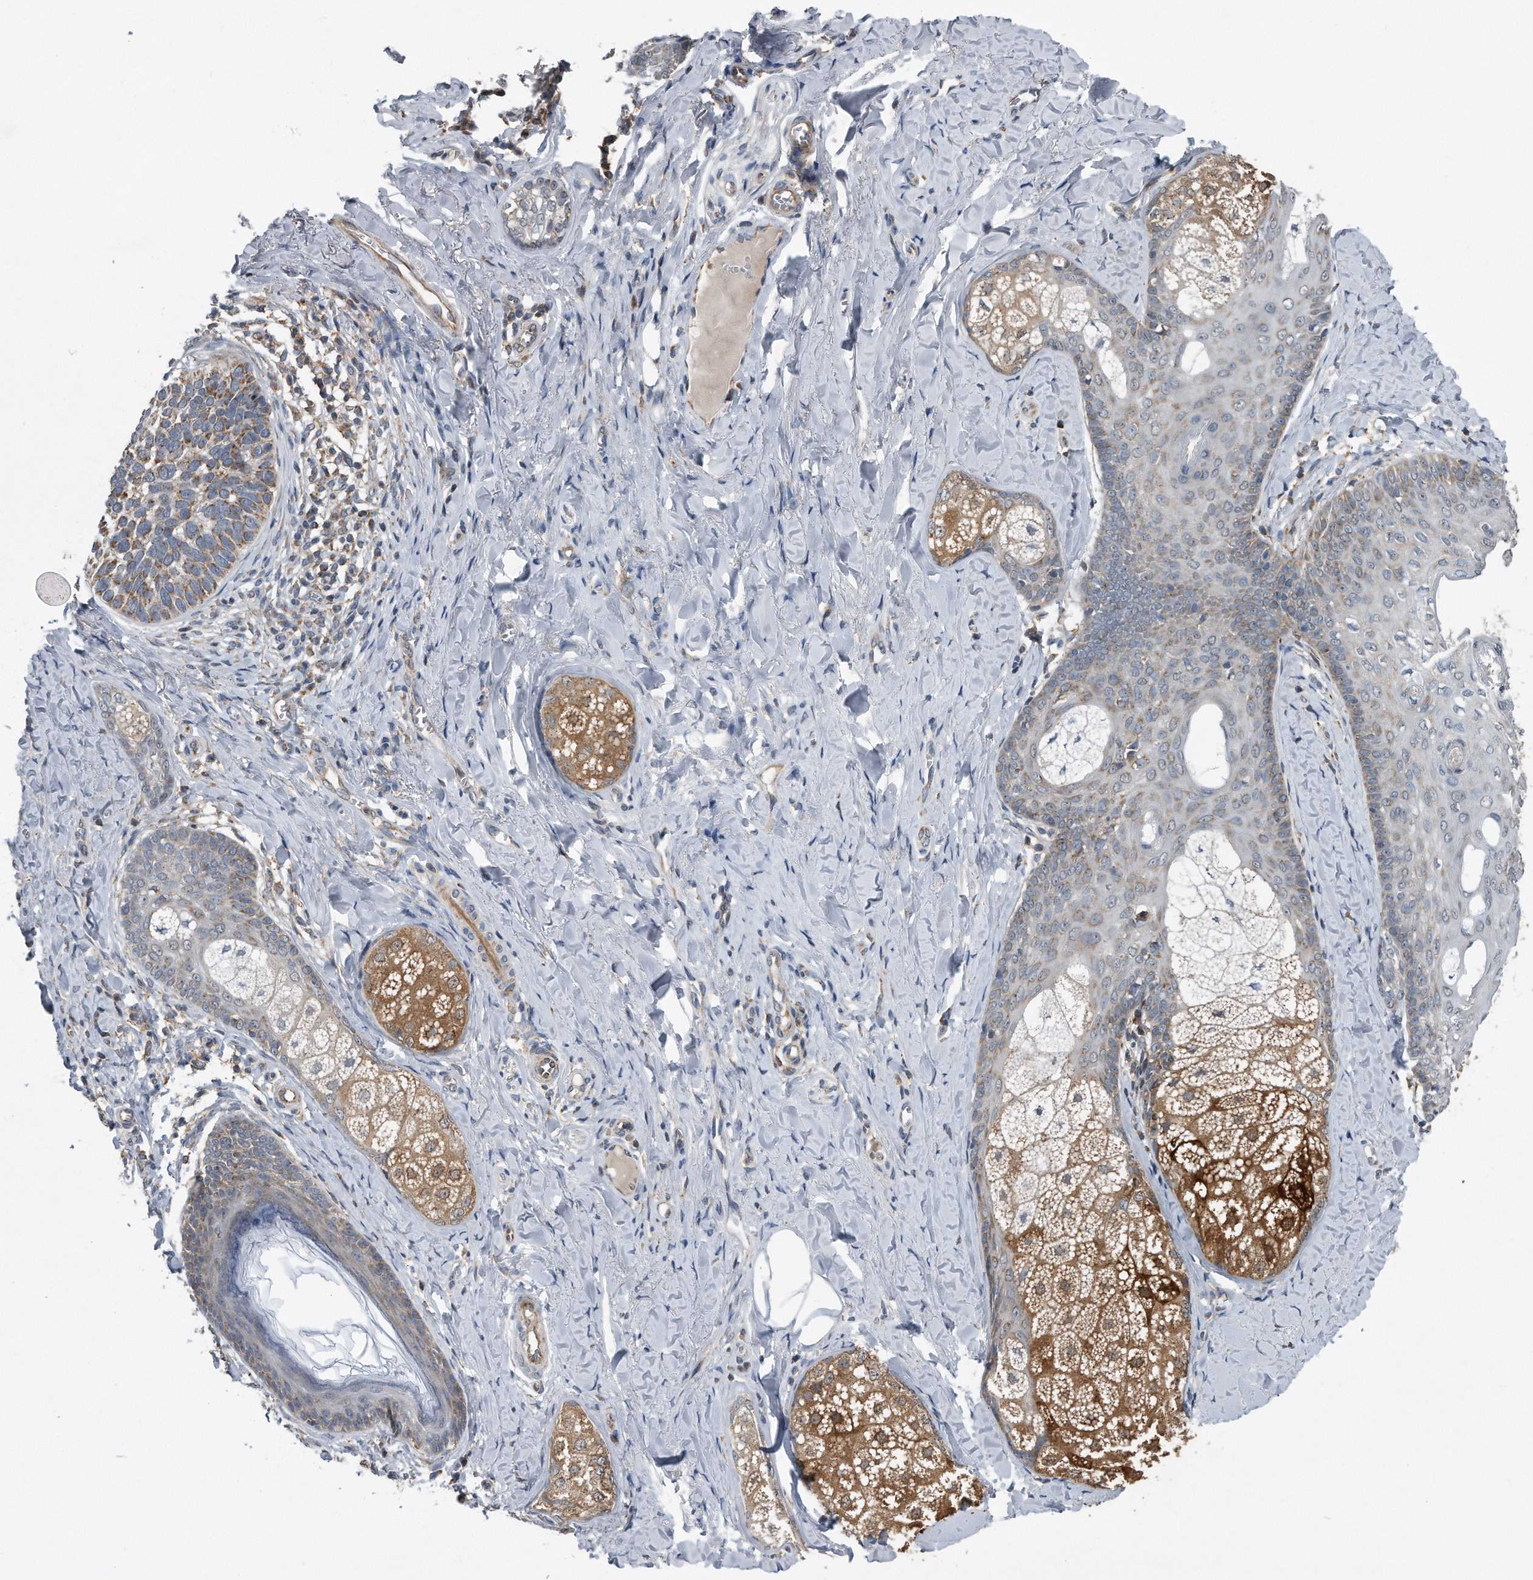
{"staining": {"intensity": "moderate", "quantity": ">75%", "location": "cytoplasmic/membranous"}, "tissue": "skin cancer", "cell_type": "Tumor cells", "image_type": "cancer", "snomed": [{"axis": "morphology", "description": "Basal cell carcinoma"}, {"axis": "topography", "description": "Skin"}], "caption": "Skin basal cell carcinoma stained with a protein marker exhibits moderate staining in tumor cells.", "gene": "LYRM4", "patient": {"sex": "male", "age": 62}}